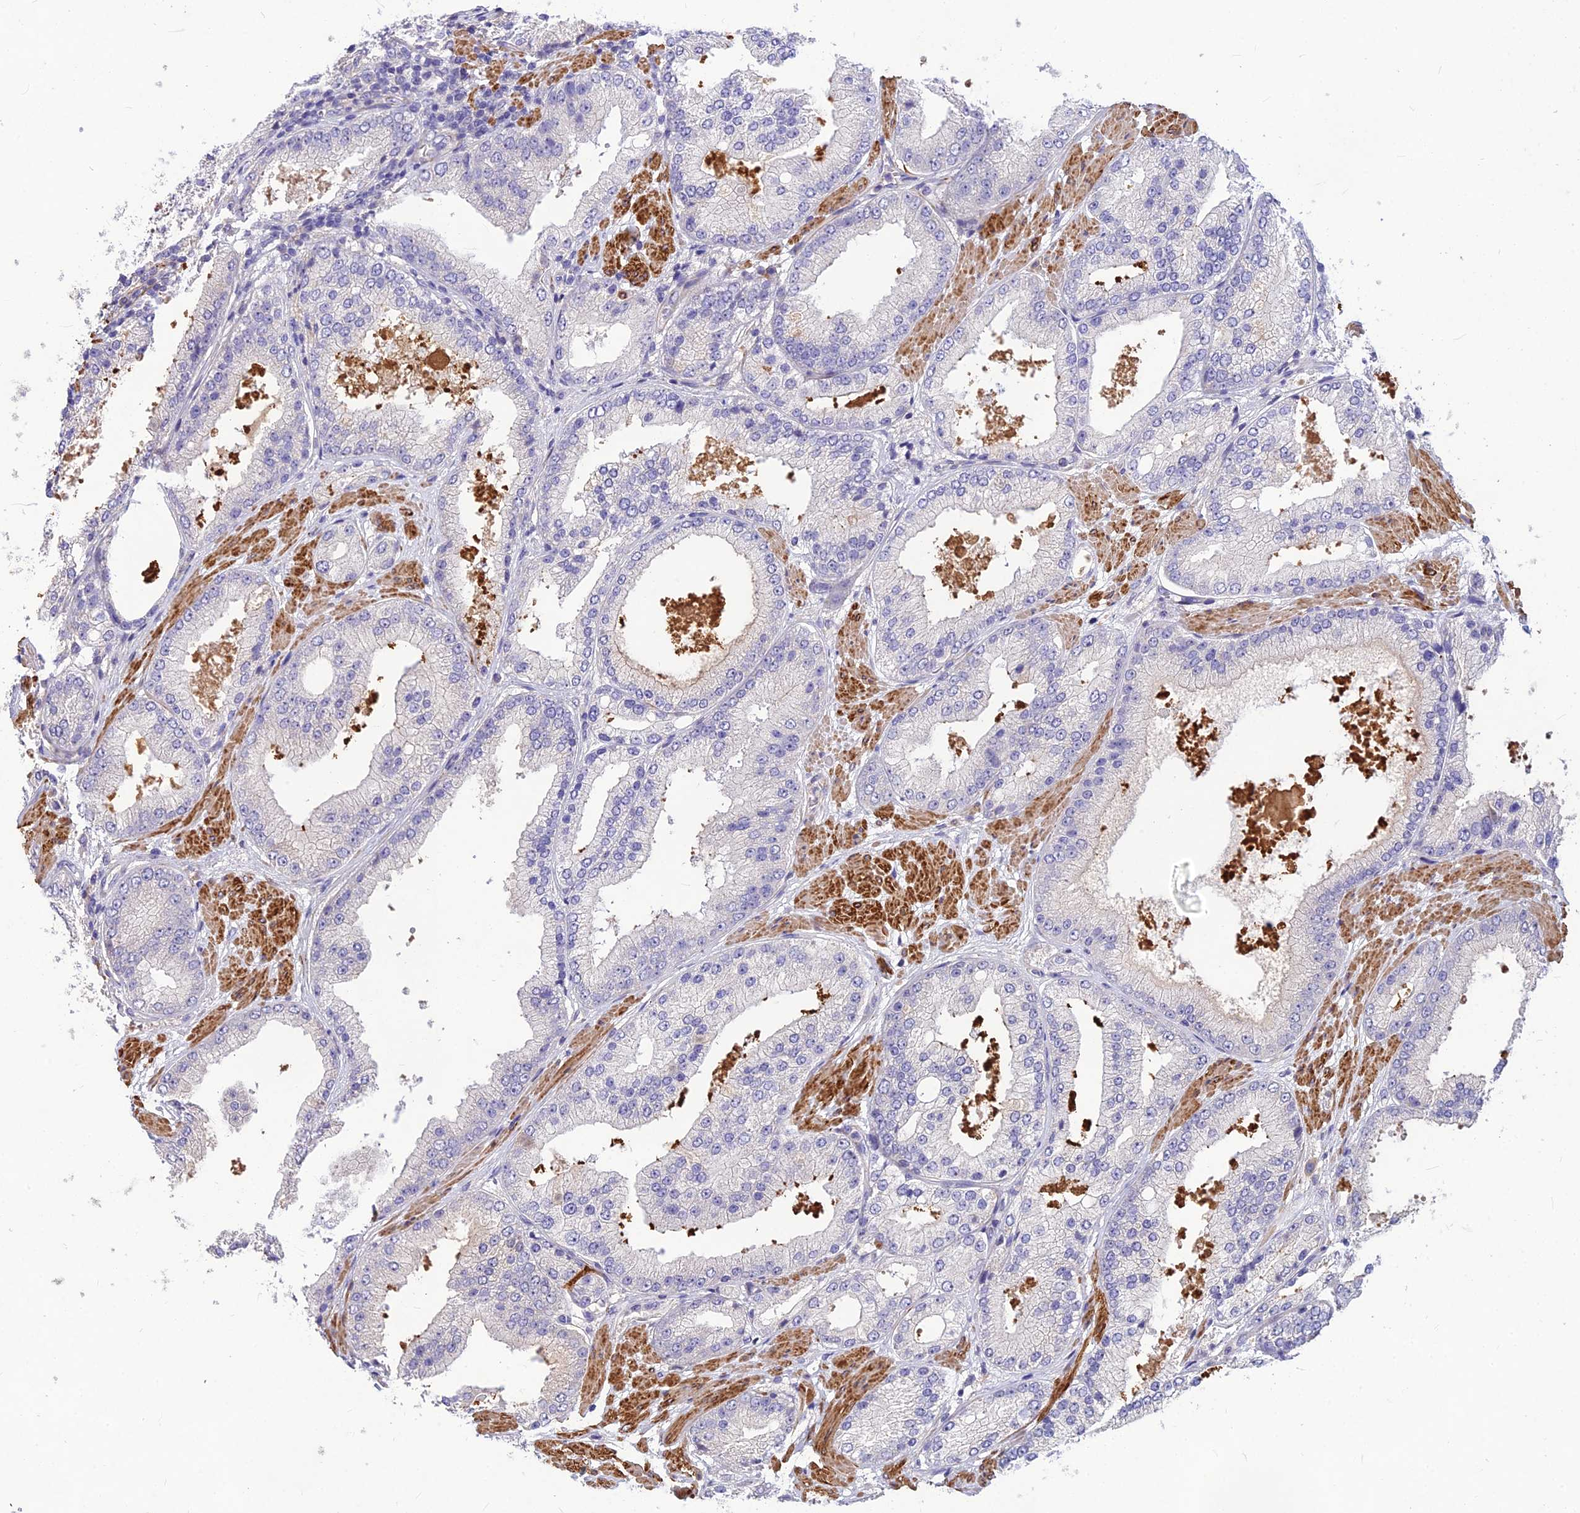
{"staining": {"intensity": "negative", "quantity": "none", "location": "none"}, "tissue": "prostate cancer", "cell_type": "Tumor cells", "image_type": "cancer", "snomed": [{"axis": "morphology", "description": "Adenocarcinoma, Low grade"}, {"axis": "topography", "description": "Prostate"}], "caption": "Immunohistochemical staining of human prostate cancer exhibits no significant positivity in tumor cells. Nuclei are stained in blue.", "gene": "CLUH", "patient": {"sex": "male", "age": 67}}